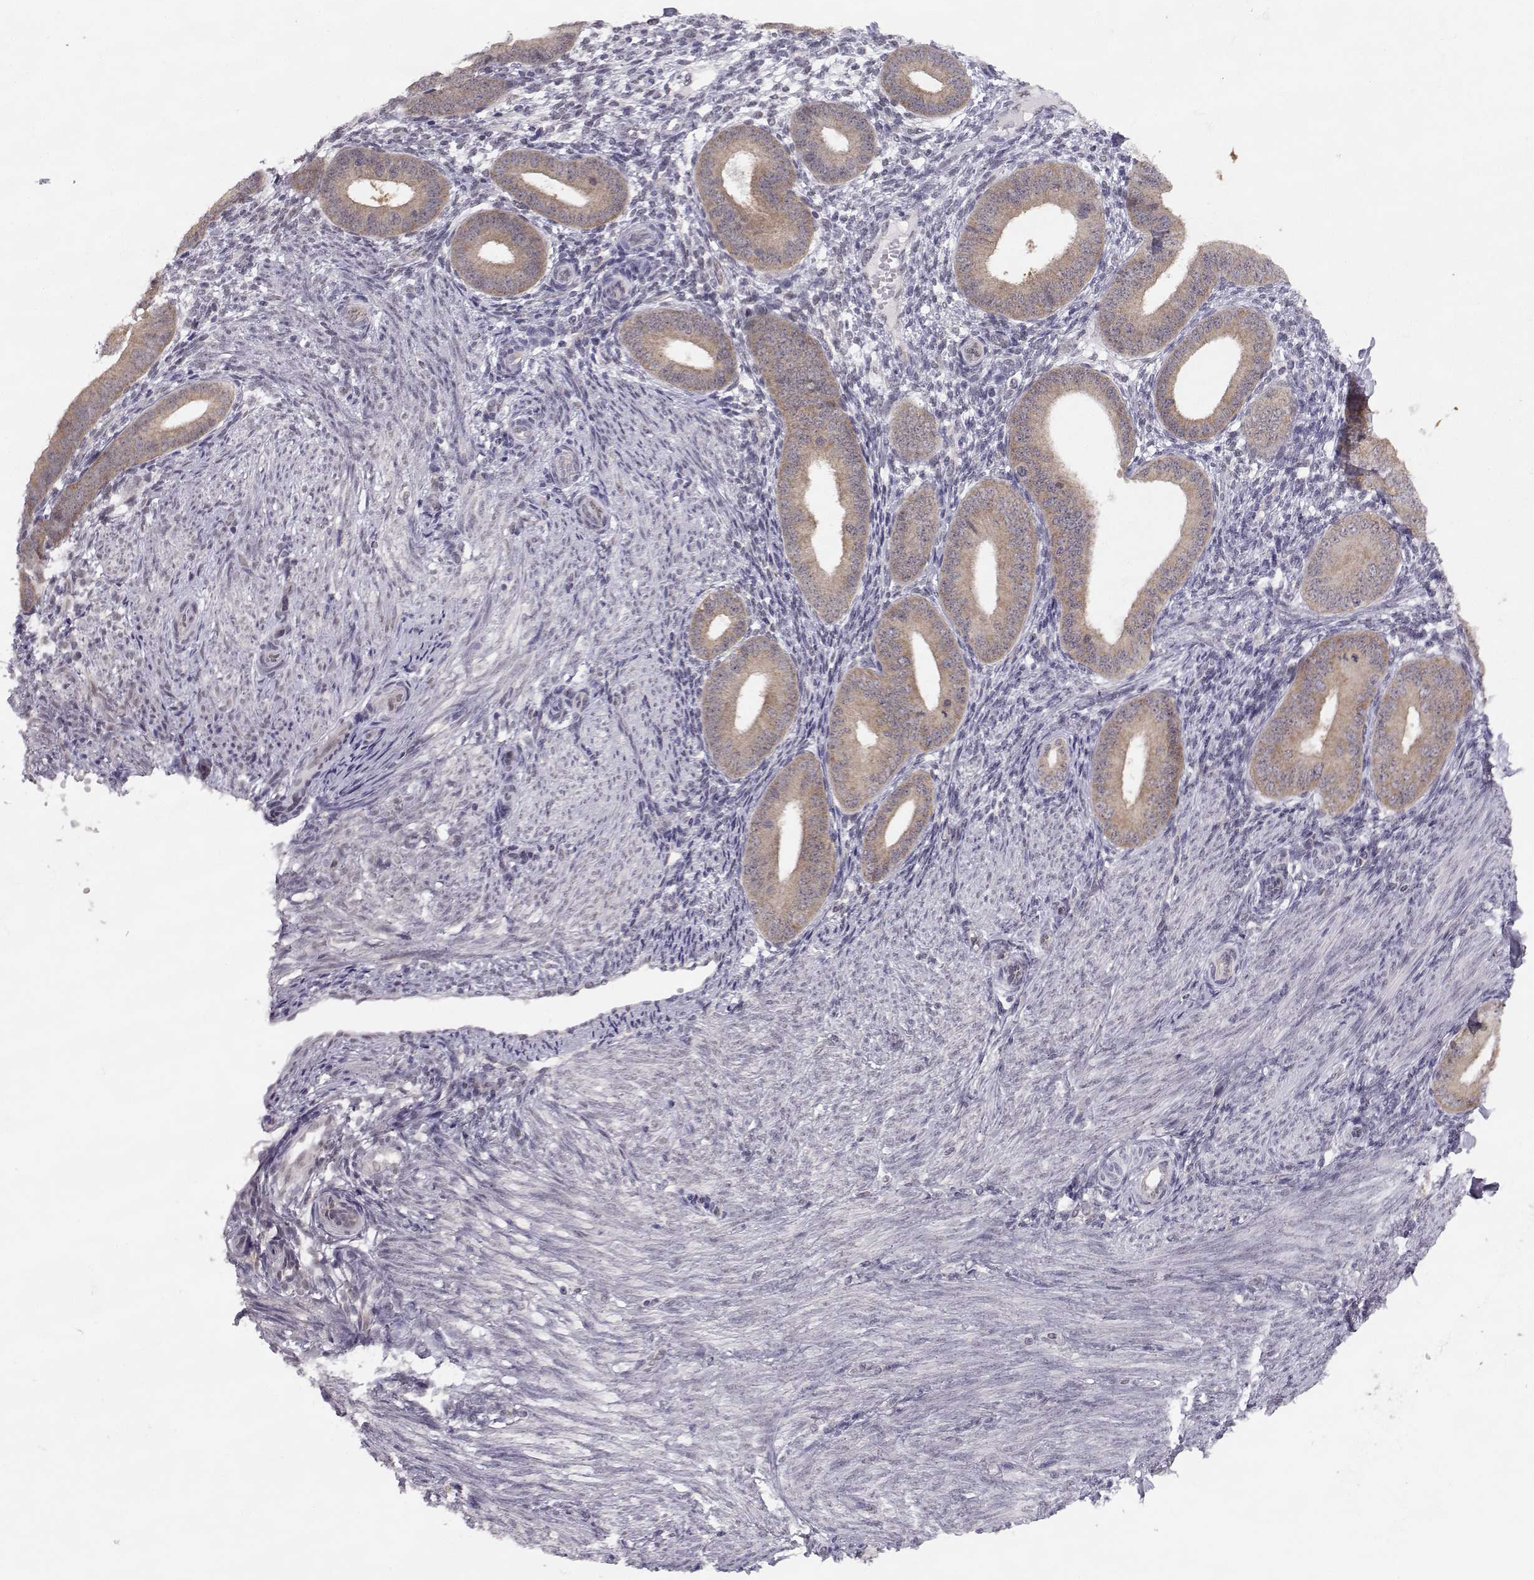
{"staining": {"intensity": "negative", "quantity": "none", "location": "none"}, "tissue": "endometrium", "cell_type": "Cells in endometrial stroma", "image_type": "normal", "snomed": [{"axis": "morphology", "description": "Normal tissue, NOS"}, {"axis": "topography", "description": "Endometrium"}], "caption": "IHC of benign endometrium exhibits no positivity in cells in endometrial stroma.", "gene": "KIF13B", "patient": {"sex": "female", "age": 39}}